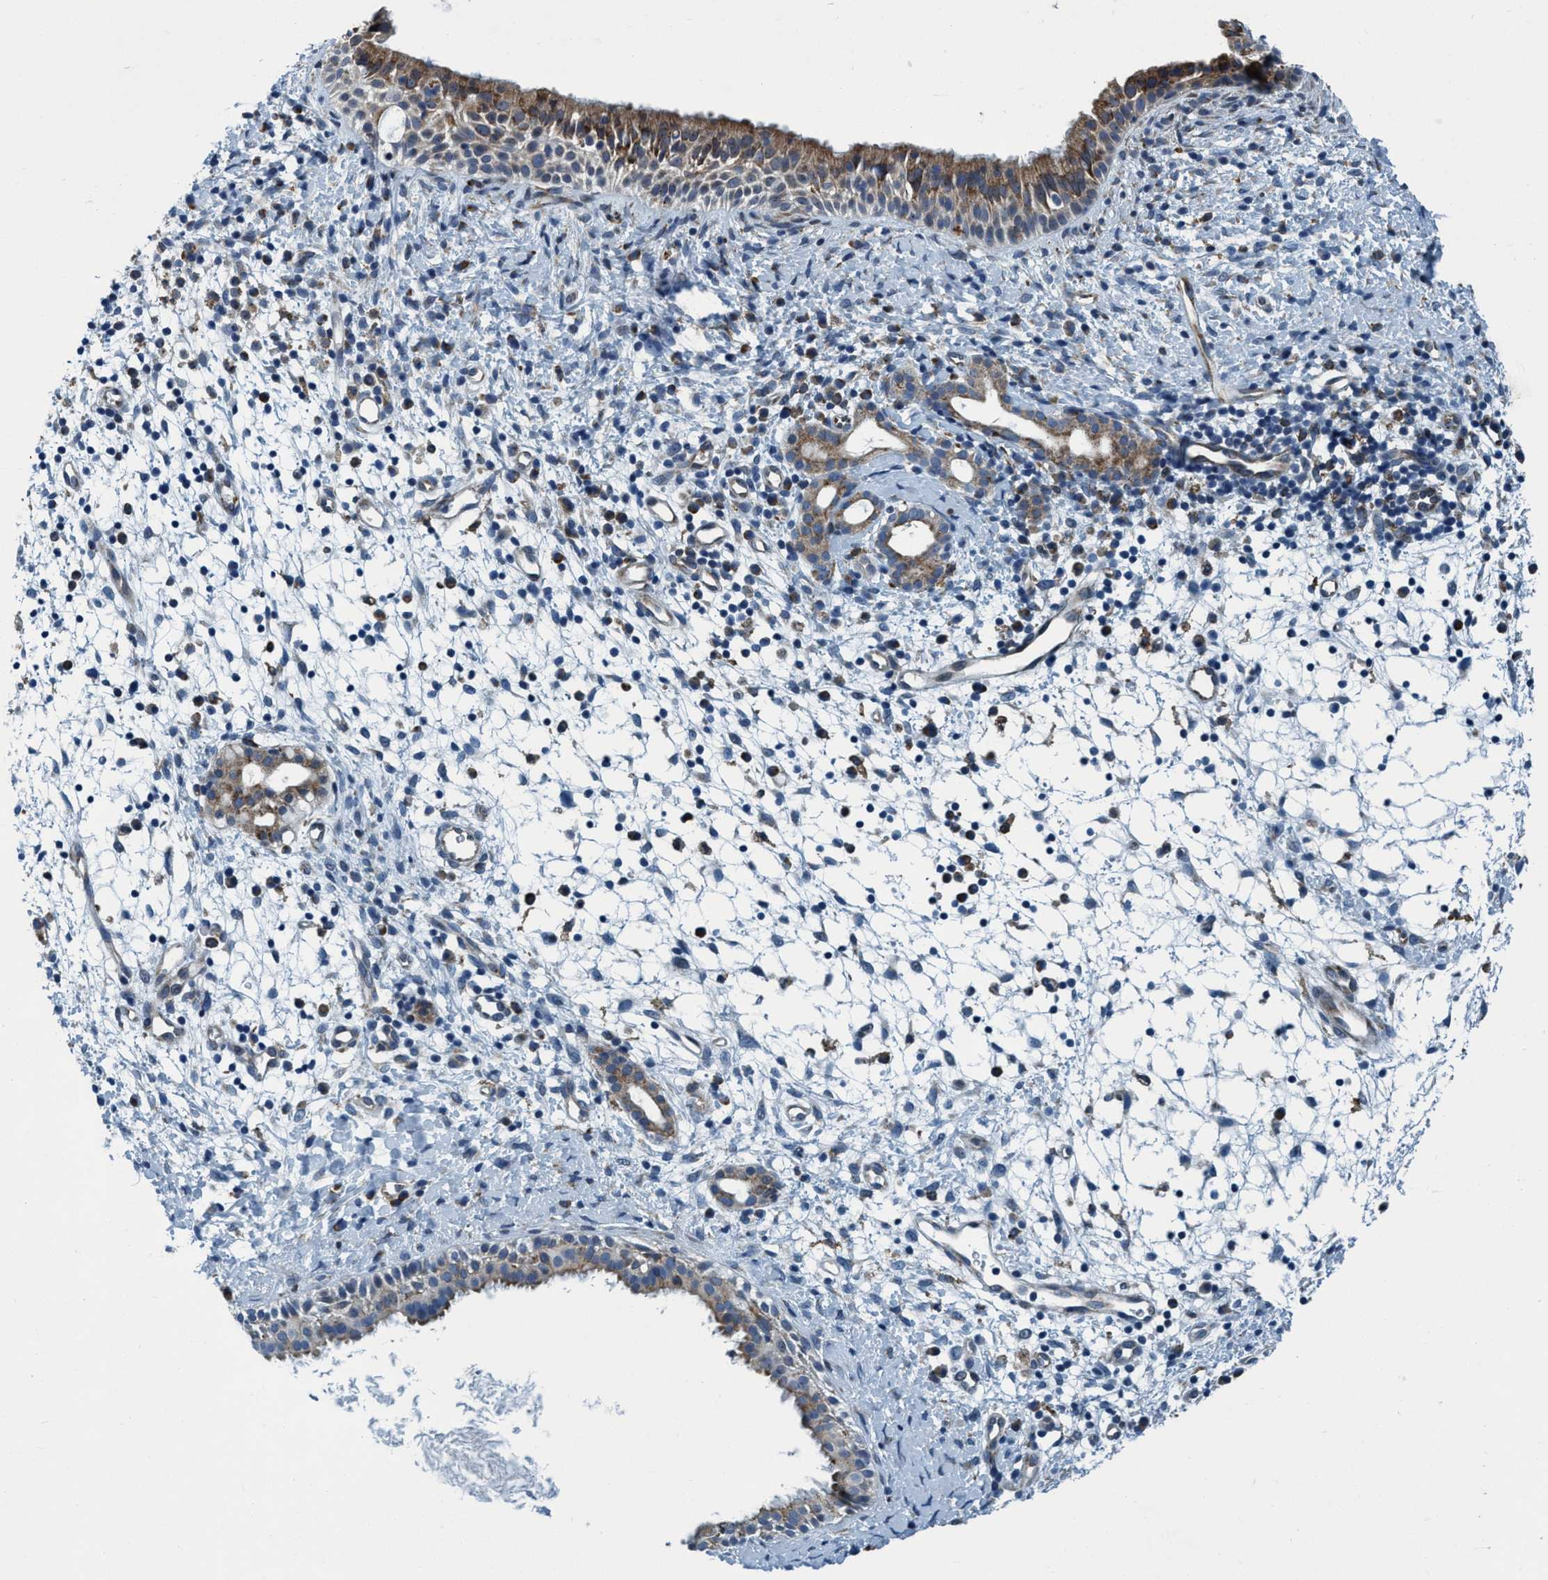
{"staining": {"intensity": "strong", "quantity": ">75%", "location": "cytoplasmic/membranous"}, "tissue": "nasopharynx", "cell_type": "Respiratory epithelial cells", "image_type": "normal", "snomed": [{"axis": "morphology", "description": "Normal tissue, NOS"}, {"axis": "topography", "description": "Nasopharynx"}], "caption": "About >75% of respiratory epithelial cells in normal human nasopharynx exhibit strong cytoplasmic/membranous protein staining as visualized by brown immunohistochemical staining.", "gene": "ARMC9", "patient": {"sex": "male", "age": 22}}